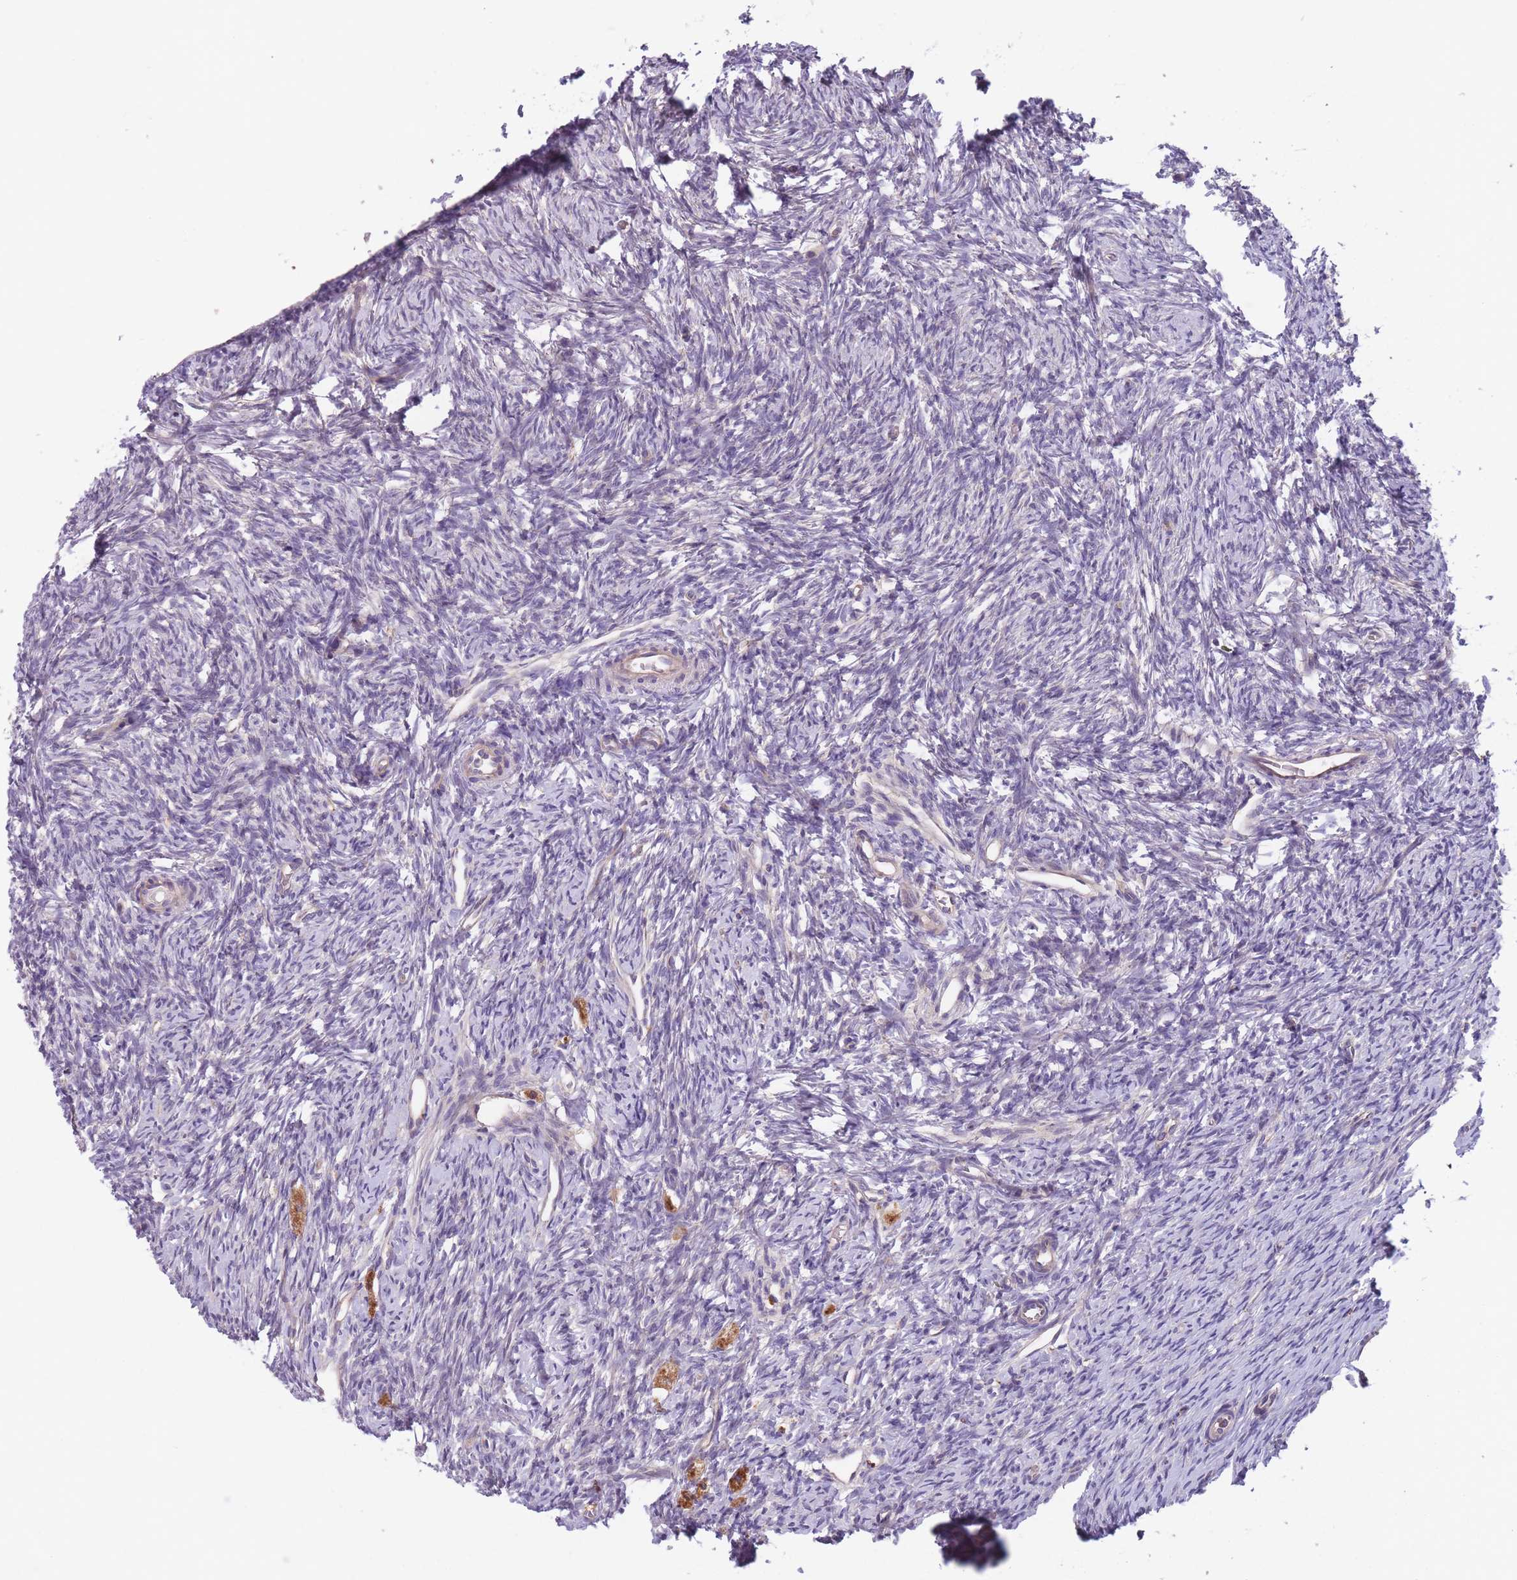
{"staining": {"intensity": "negative", "quantity": "none", "location": "none"}, "tissue": "ovary", "cell_type": "Ovarian stroma cells", "image_type": "normal", "snomed": [{"axis": "morphology", "description": "Normal tissue, NOS"}, {"axis": "topography", "description": "Ovary"}], "caption": "Immunohistochemistry (IHC) histopathology image of normal human ovary stained for a protein (brown), which shows no staining in ovarian stroma cells.", "gene": "ITPKC", "patient": {"sex": "female", "age": 51}}